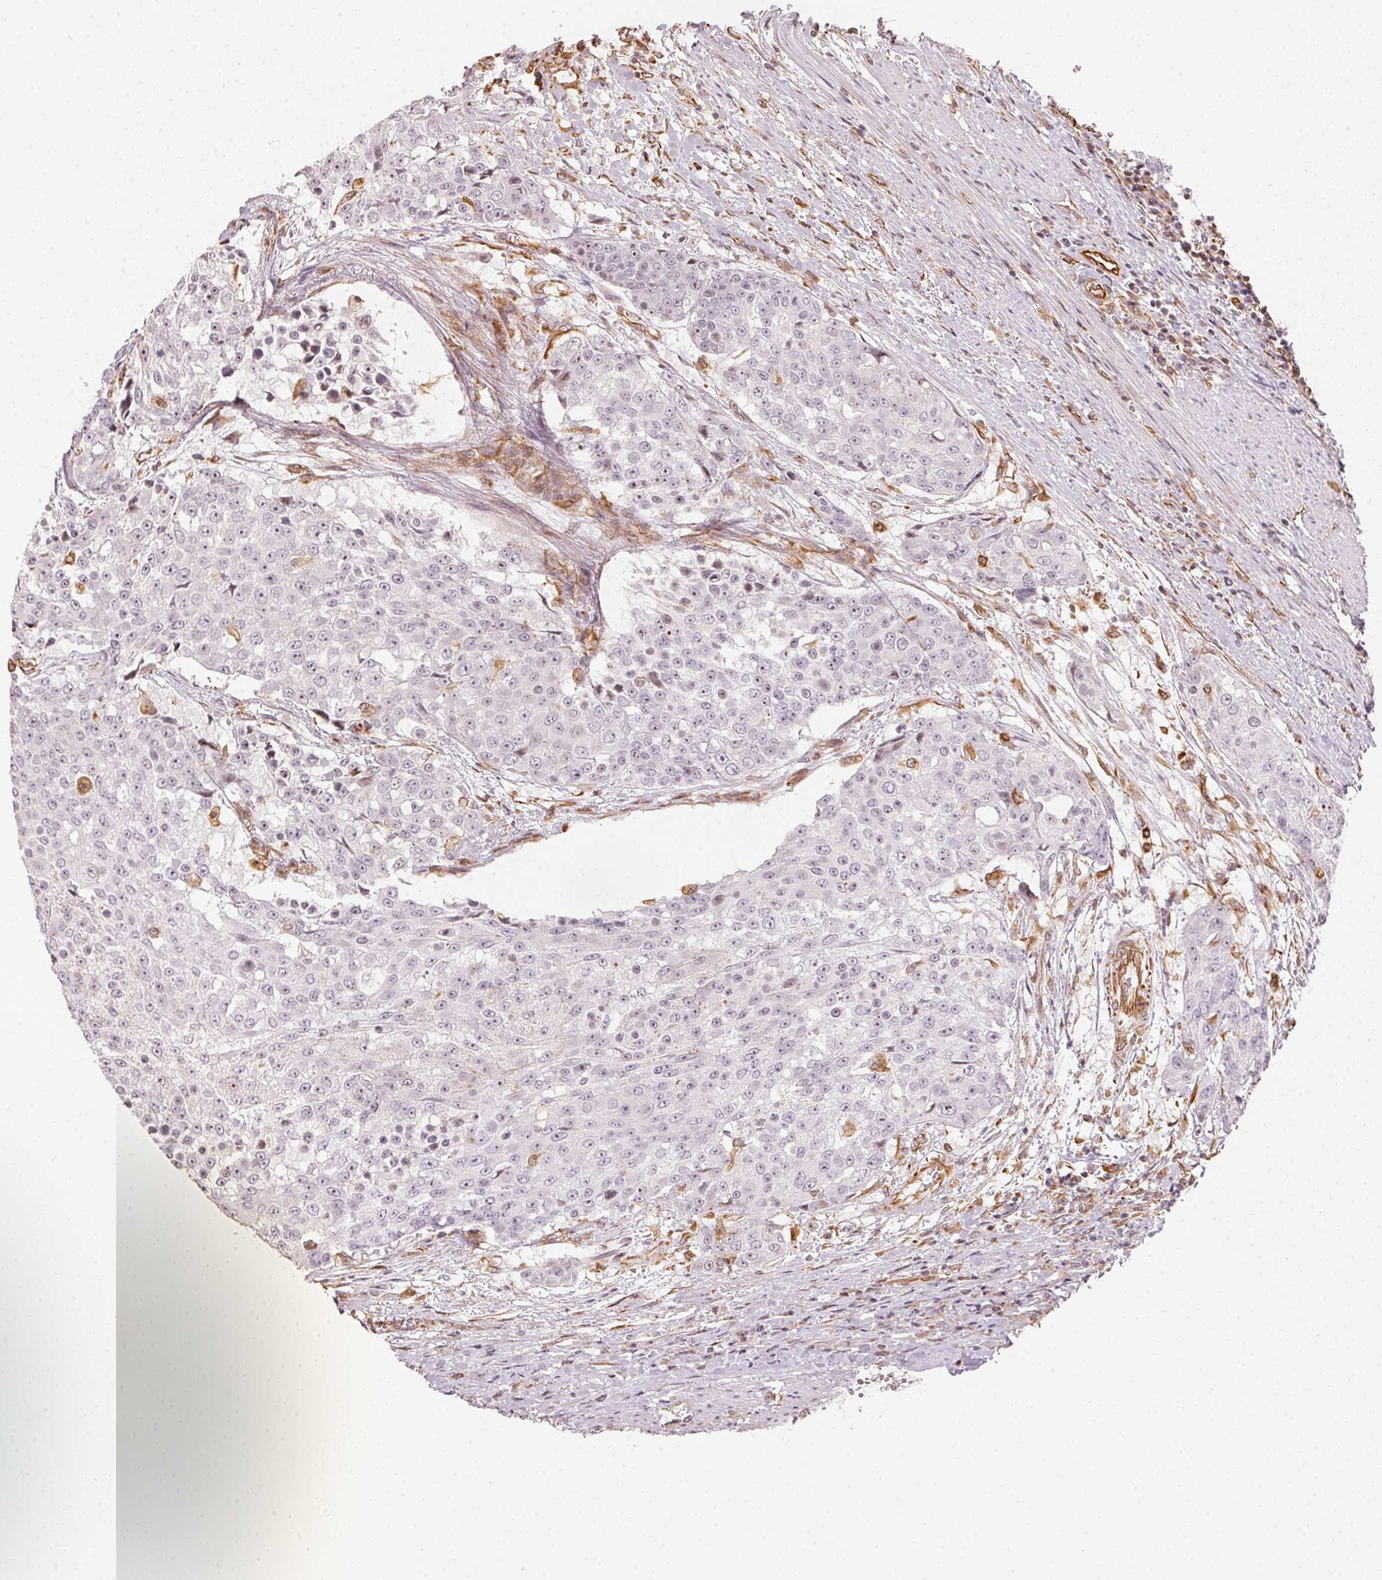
{"staining": {"intensity": "negative", "quantity": "none", "location": "none"}, "tissue": "urothelial cancer", "cell_type": "Tumor cells", "image_type": "cancer", "snomed": [{"axis": "morphology", "description": "Urothelial carcinoma, High grade"}, {"axis": "topography", "description": "Urinary bladder"}], "caption": "IHC image of neoplastic tissue: human urothelial cancer stained with DAB (3,3'-diaminobenzidine) displays no significant protein positivity in tumor cells.", "gene": "FOXR2", "patient": {"sex": "female", "age": 63}}